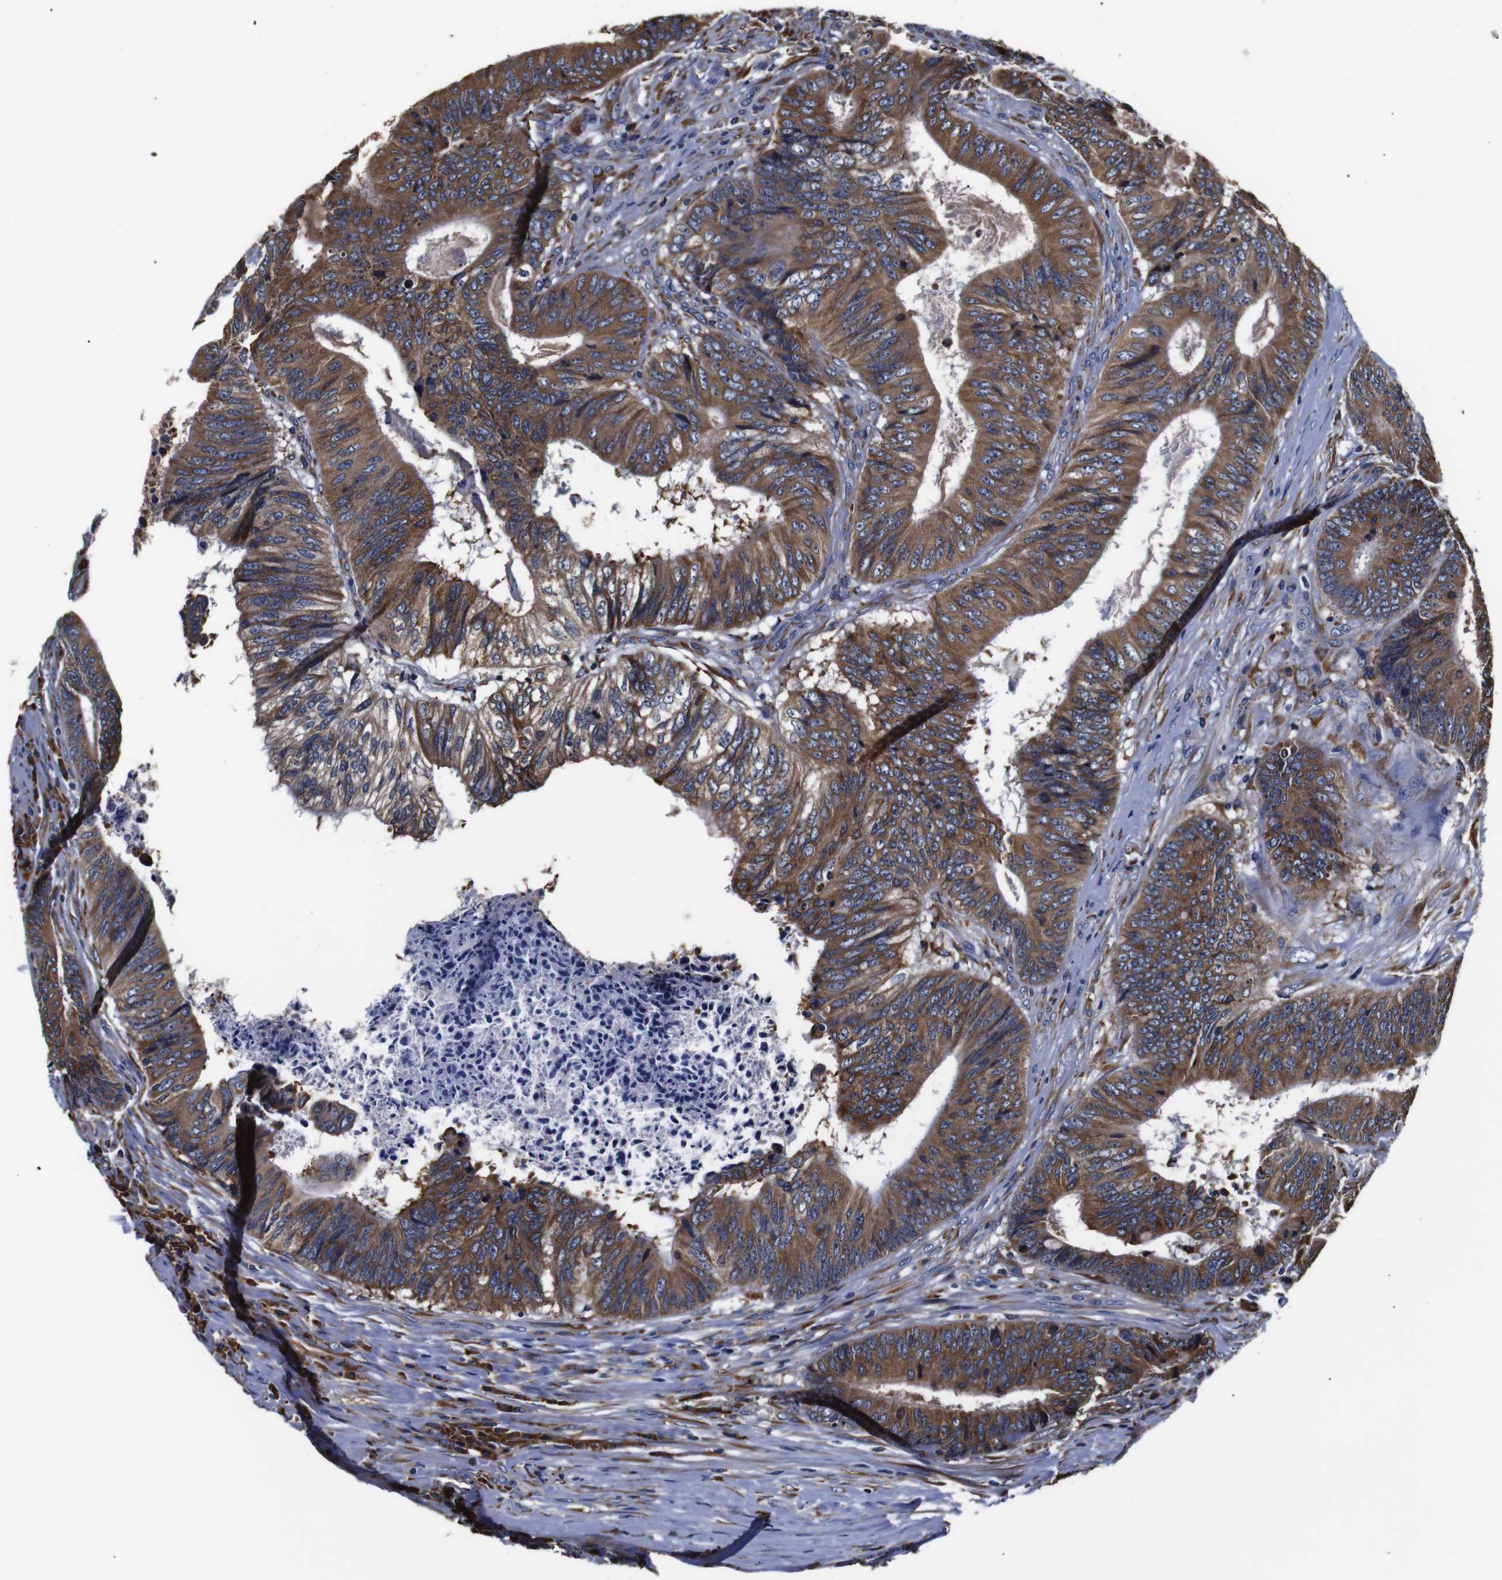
{"staining": {"intensity": "moderate", "quantity": ">75%", "location": "cytoplasmic/membranous"}, "tissue": "colorectal cancer", "cell_type": "Tumor cells", "image_type": "cancer", "snomed": [{"axis": "morphology", "description": "Adenocarcinoma, NOS"}, {"axis": "topography", "description": "Rectum"}], "caption": "Immunohistochemistry of colorectal adenocarcinoma reveals medium levels of moderate cytoplasmic/membranous expression in about >75% of tumor cells.", "gene": "PPIB", "patient": {"sex": "male", "age": 72}}